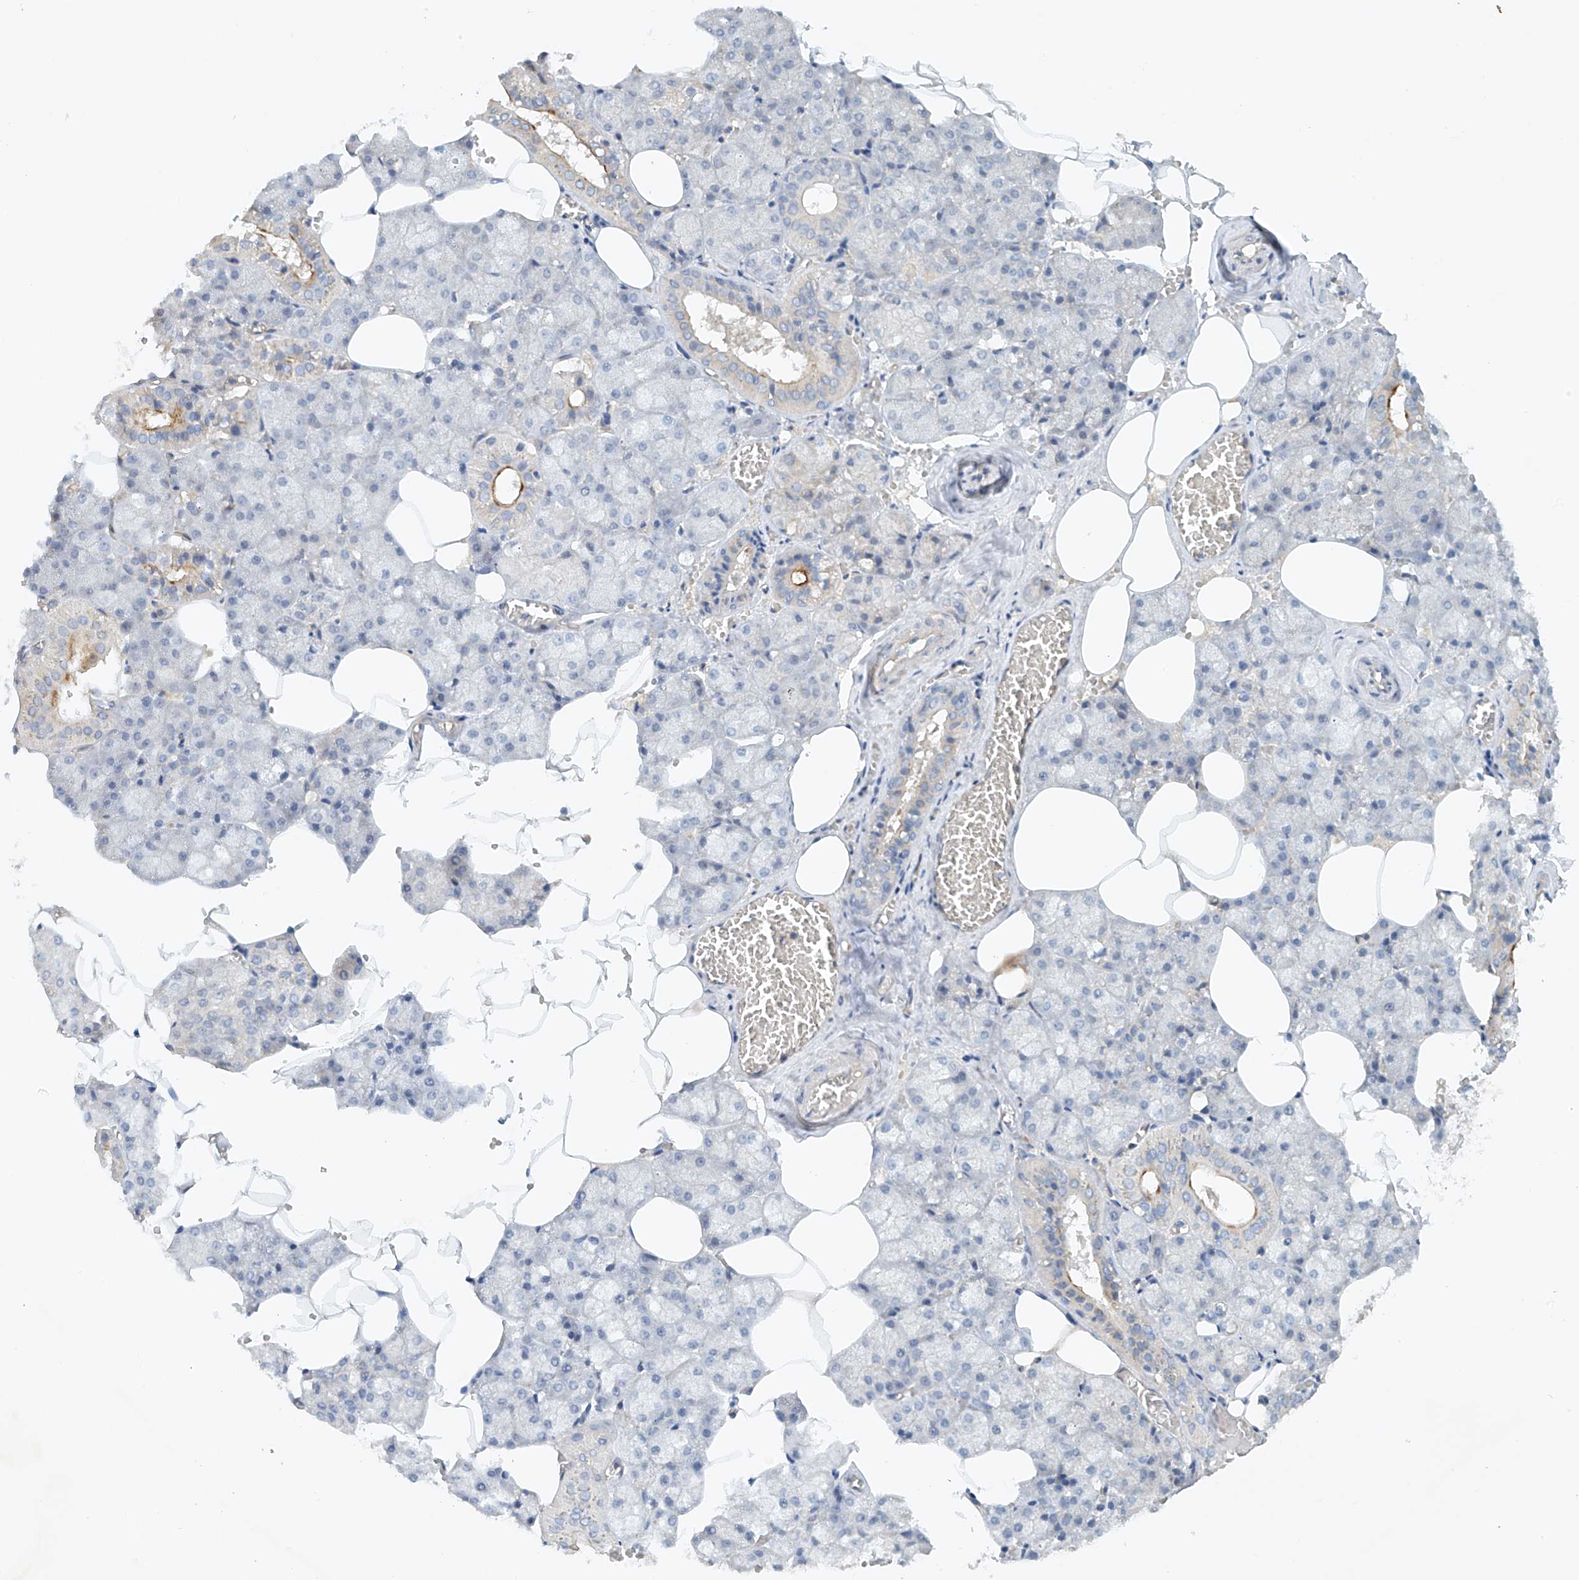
{"staining": {"intensity": "moderate", "quantity": "<25%", "location": "cytoplasmic/membranous"}, "tissue": "salivary gland", "cell_type": "Glandular cells", "image_type": "normal", "snomed": [{"axis": "morphology", "description": "Normal tissue, NOS"}, {"axis": "topography", "description": "Salivary gland"}], "caption": "Immunohistochemistry (IHC) photomicrograph of normal salivary gland stained for a protein (brown), which exhibits low levels of moderate cytoplasmic/membranous positivity in approximately <25% of glandular cells.", "gene": "ENSG00000266202", "patient": {"sex": "male", "age": 62}}